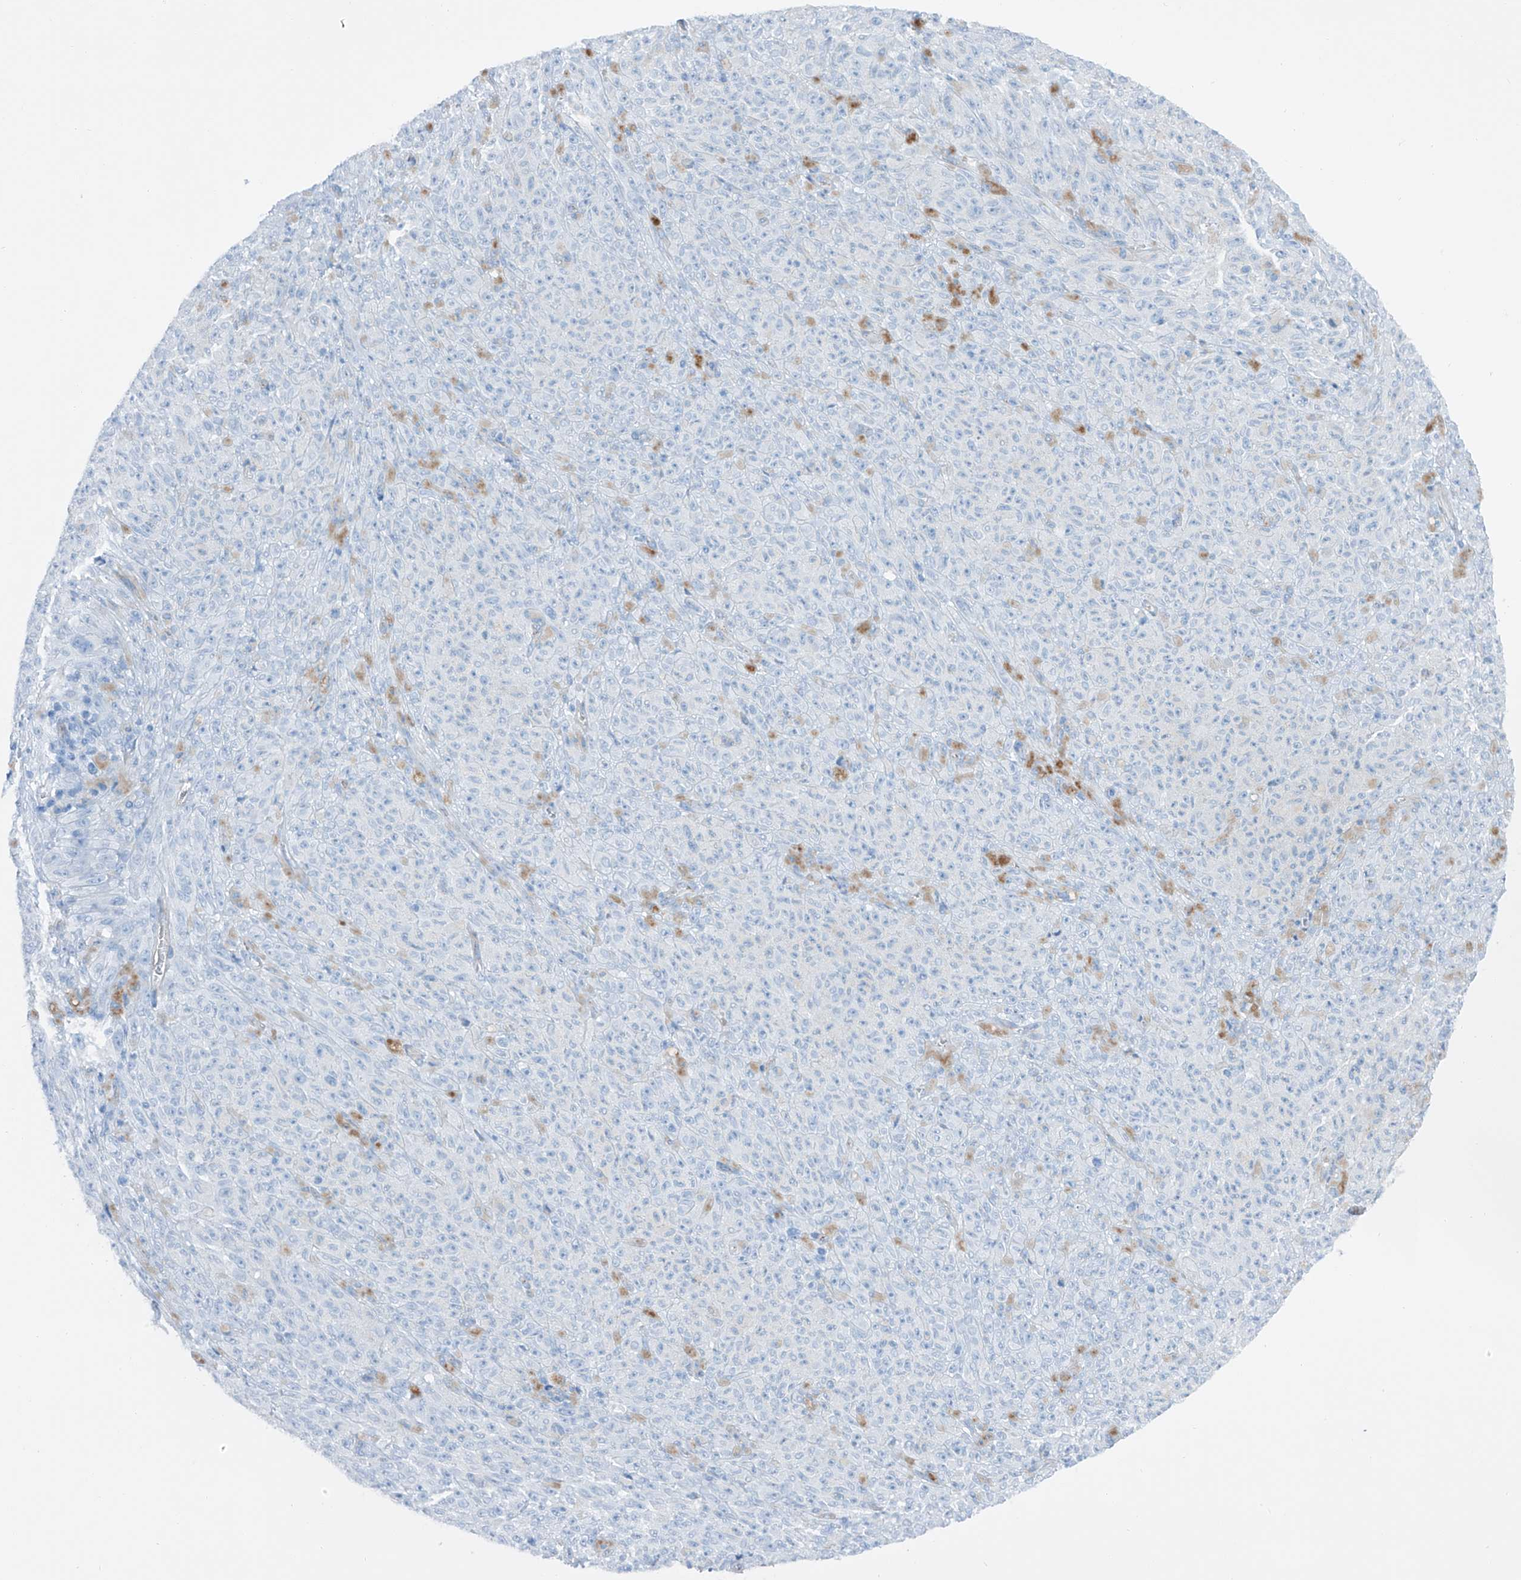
{"staining": {"intensity": "negative", "quantity": "none", "location": "none"}, "tissue": "melanoma", "cell_type": "Tumor cells", "image_type": "cancer", "snomed": [{"axis": "morphology", "description": "Malignant melanoma, NOS"}, {"axis": "topography", "description": "Skin"}], "caption": "Immunohistochemistry (IHC) photomicrograph of neoplastic tissue: malignant melanoma stained with DAB shows no significant protein positivity in tumor cells.", "gene": "MAGI1", "patient": {"sex": "female", "age": 82}}